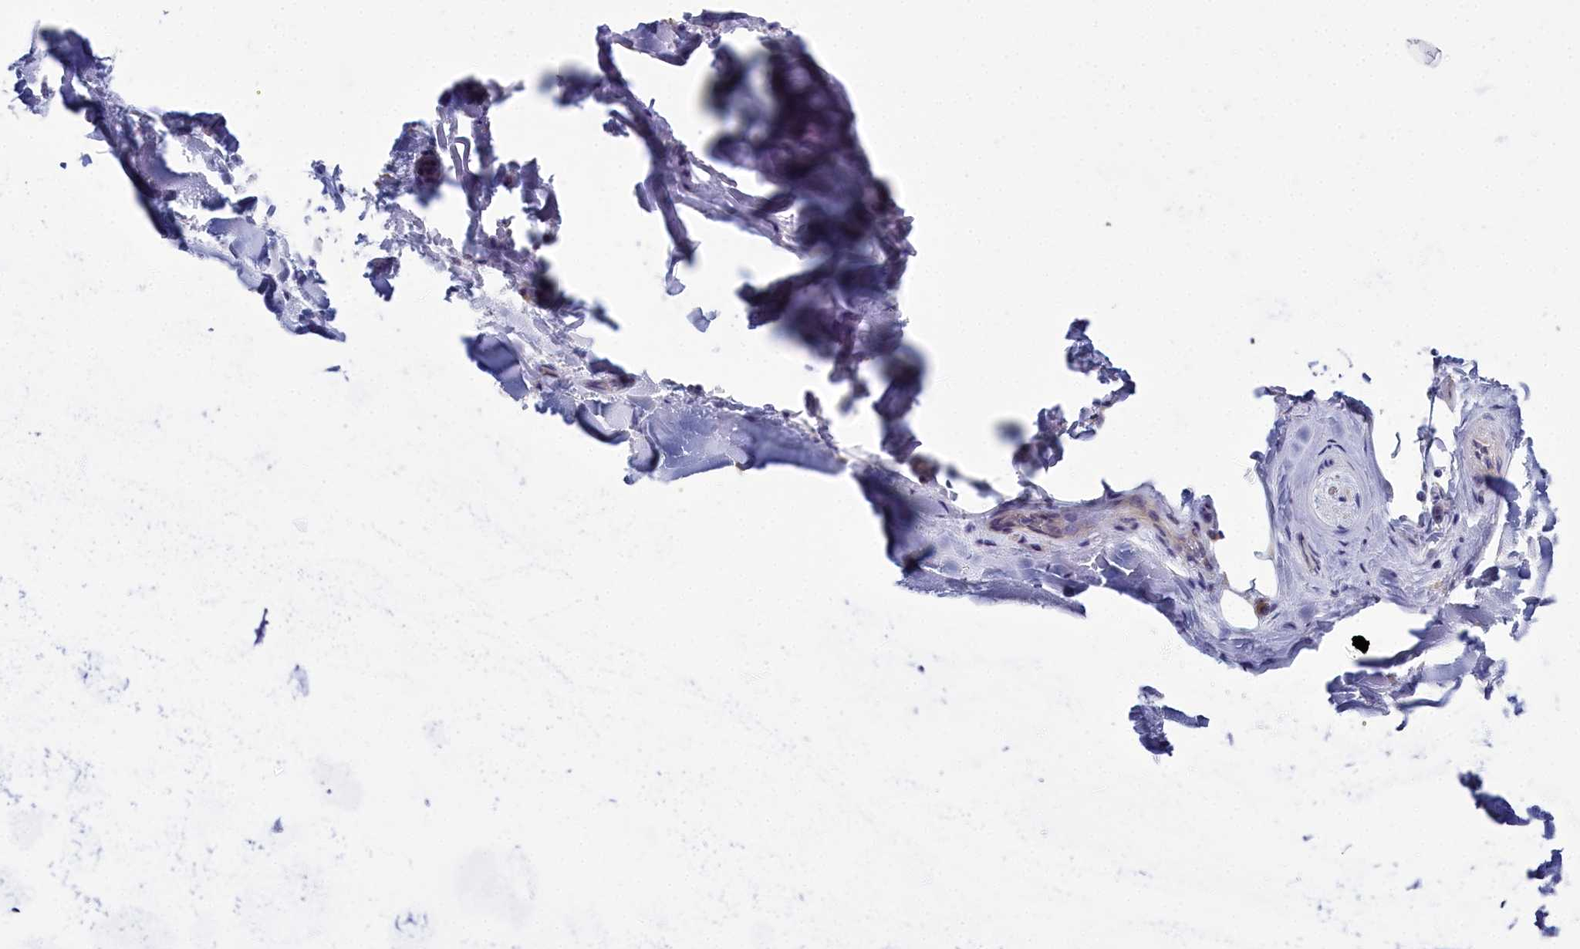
{"staining": {"intensity": "negative", "quantity": "none", "location": "none"}, "tissue": "adipose tissue", "cell_type": "Adipocytes", "image_type": "normal", "snomed": [{"axis": "morphology", "description": "Normal tissue, NOS"}, {"axis": "topography", "description": "Lymph node"}, {"axis": "topography", "description": "Cartilage tissue"}, {"axis": "topography", "description": "Bronchus"}], "caption": "This is a photomicrograph of IHC staining of unremarkable adipose tissue, which shows no expression in adipocytes. (DAB (3,3'-diaminobenzidine) IHC with hematoxylin counter stain).", "gene": "ELAPOR2", "patient": {"sex": "male", "age": 63}}